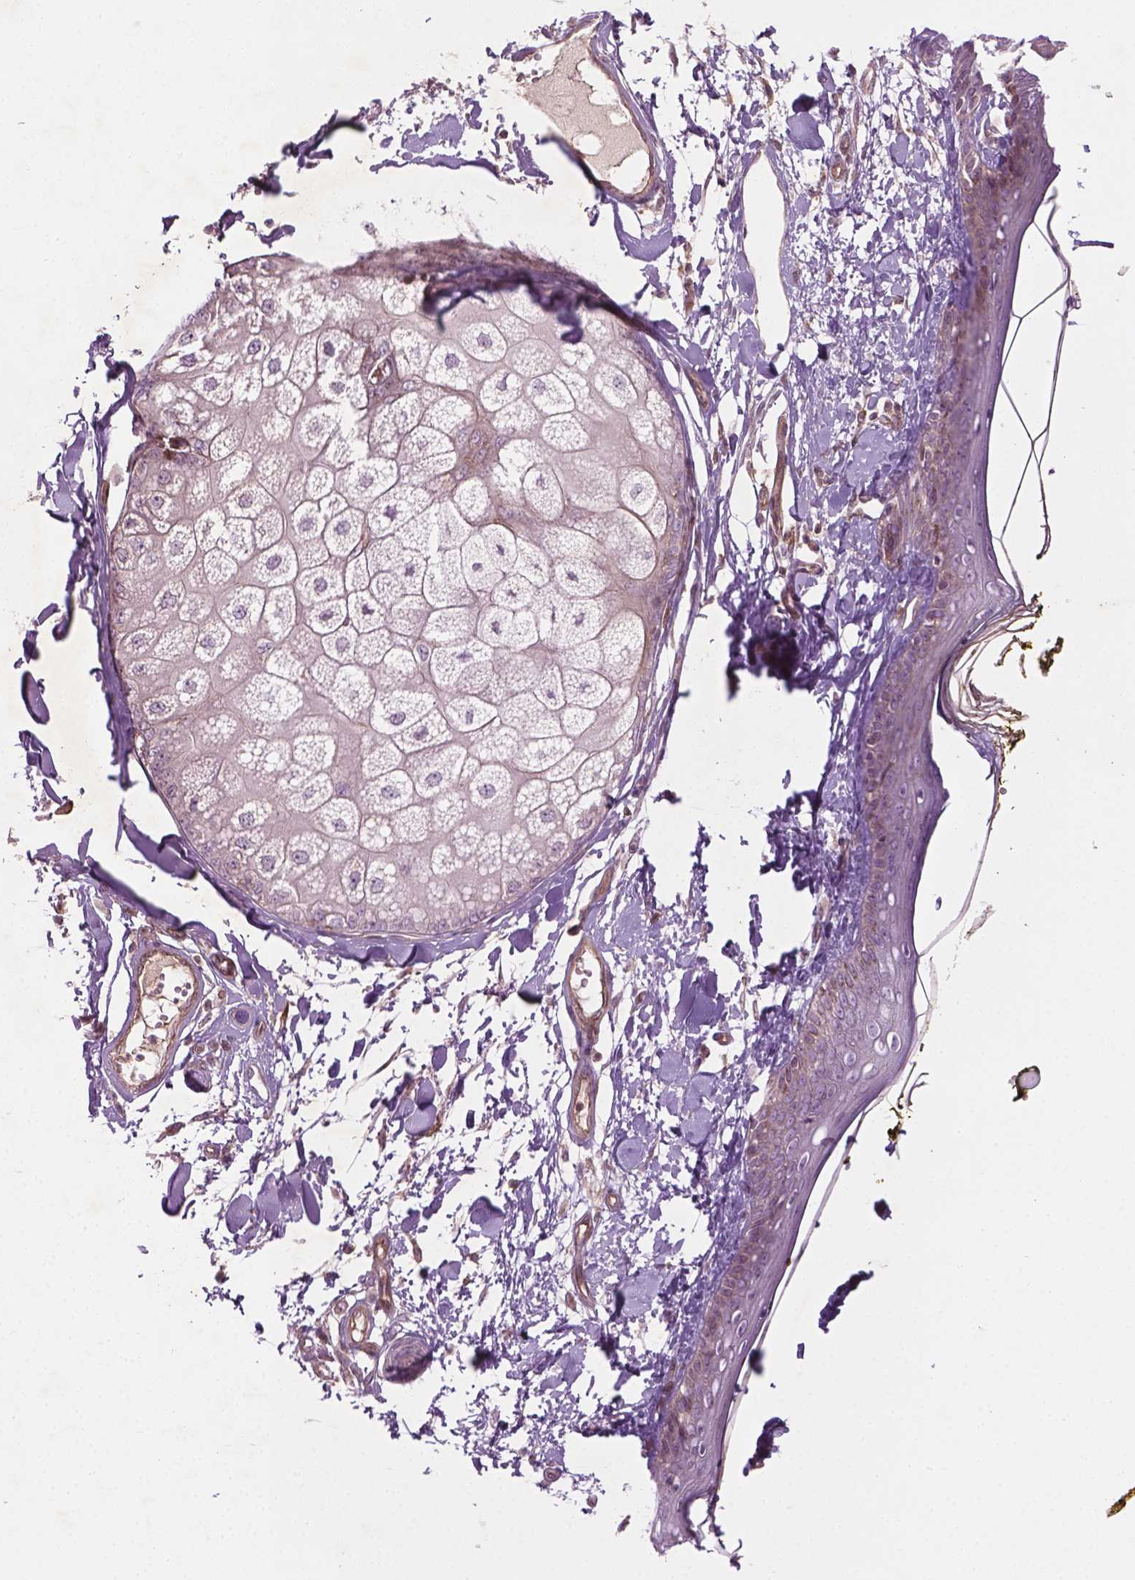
{"staining": {"intensity": "negative", "quantity": "none", "location": "none"}, "tissue": "skin", "cell_type": "Fibroblasts", "image_type": "normal", "snomed": [{"axis": "morphology", "description": "Normal tissue, NOS"}, {"axis": "topography", "description": "Skin"}], "caption": "DAB (3,3'-diaminobenzidine) immunohistochemical staining of benign human skin exhibits no significant positivity in fibroblasts.", "gene": "TCHP", "patient": {"sex": "male", "age": 76}}